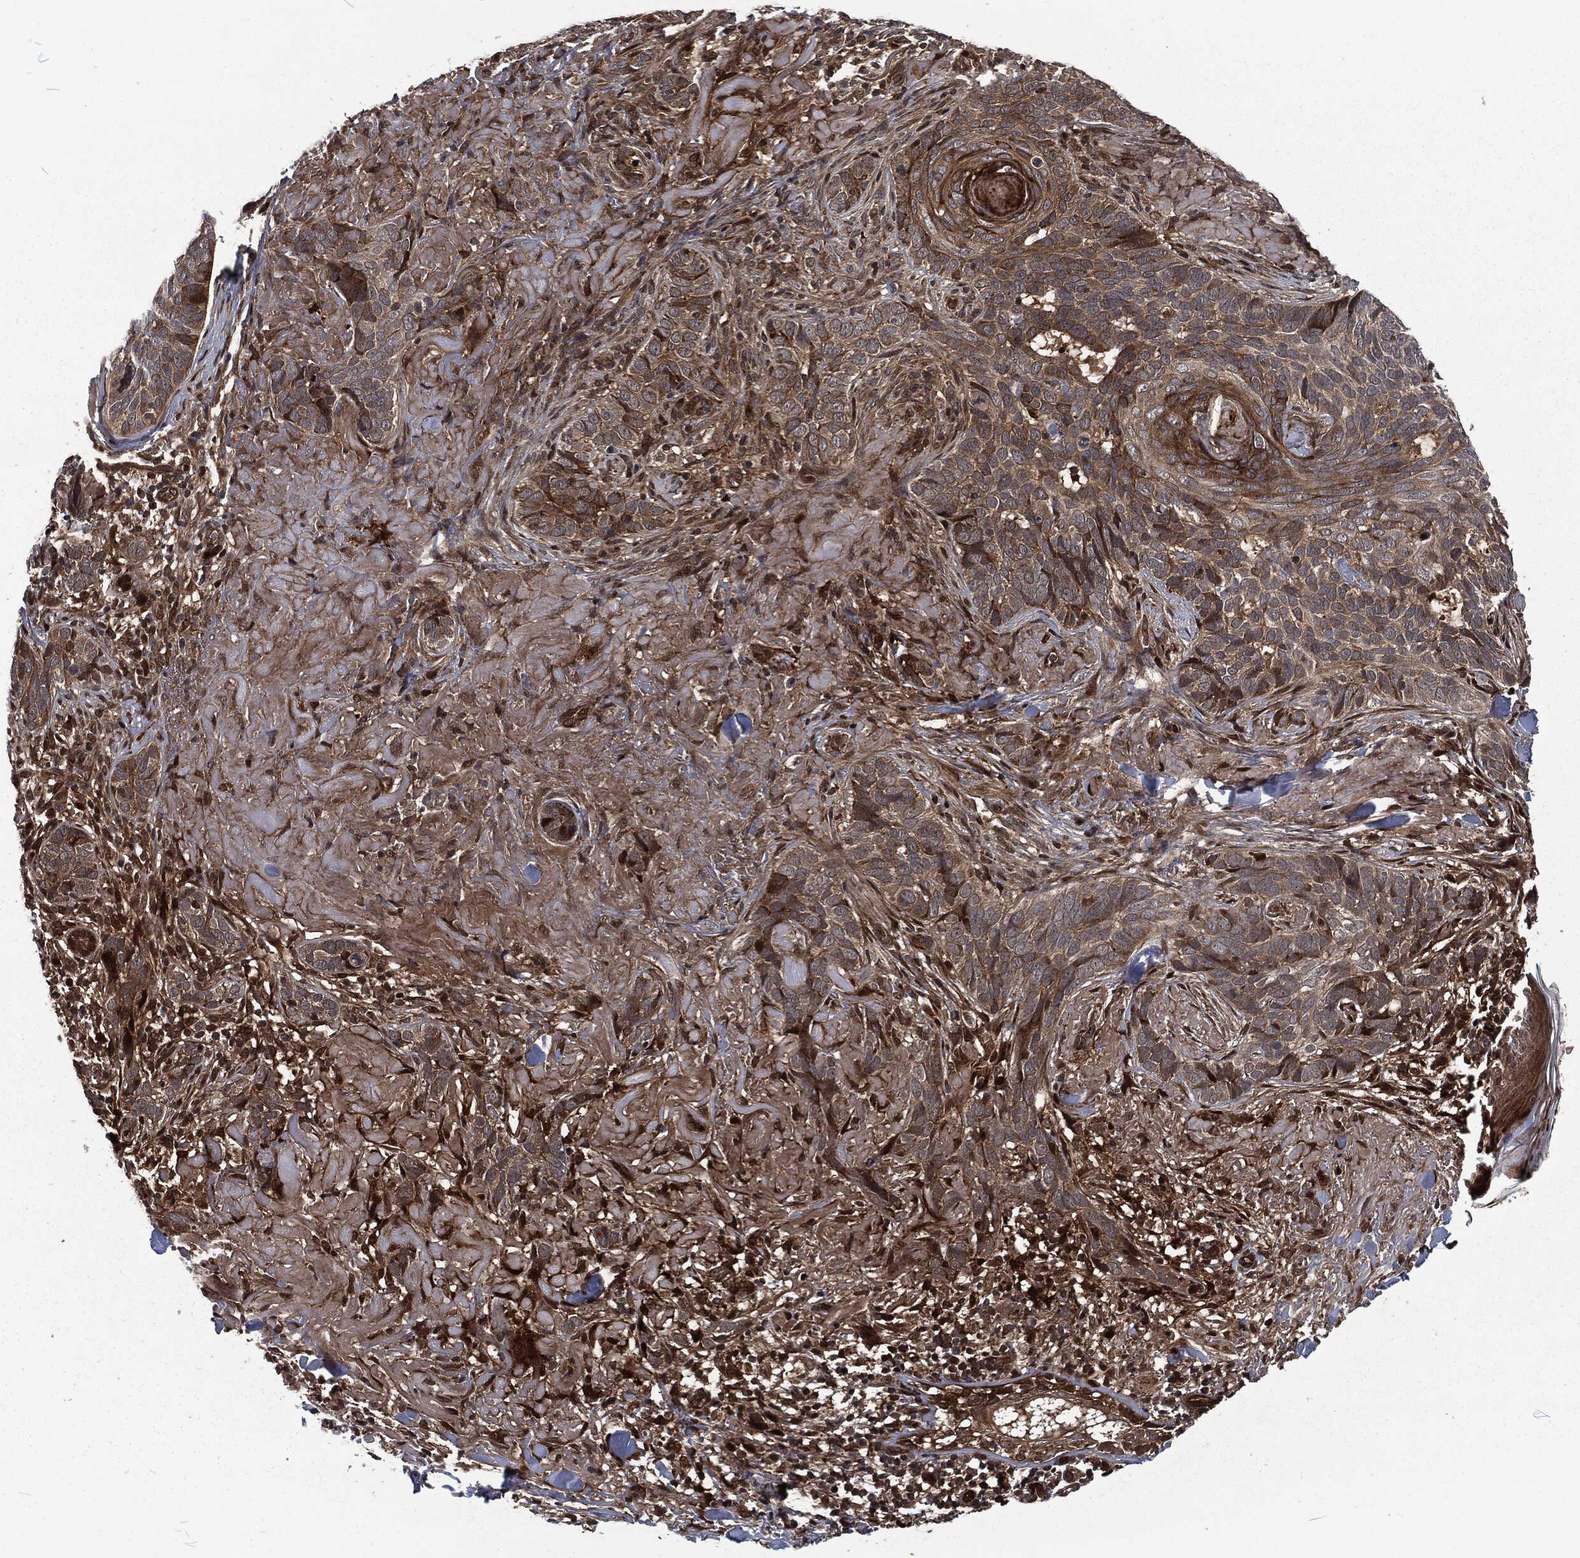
{"staining": {"intensity": "moderate", "quantity": "25%-75%", "location": "cytoplasmic/membranous"}, "tissue": "skin cancer", "cell_type": "Tumor cells", "image_type": "cancer", "snomed": [{"axis": "morphology", "description": "Basal cell carcinoma"}, {"axis": "topography", "description": "Skin"}], "caption": "Protein staining of basal cell carcinoma (skin) tissue shows moderate cytoplasmic/membranous expression in approximately 25%-75% of tumor cells. The staining was performed using DAB, with brown indicating positive protein expression. Nuclei are stained blue with hematoxylin.", "gene": "CMPK2", "patient": {"sex": "male", "age": 91}}